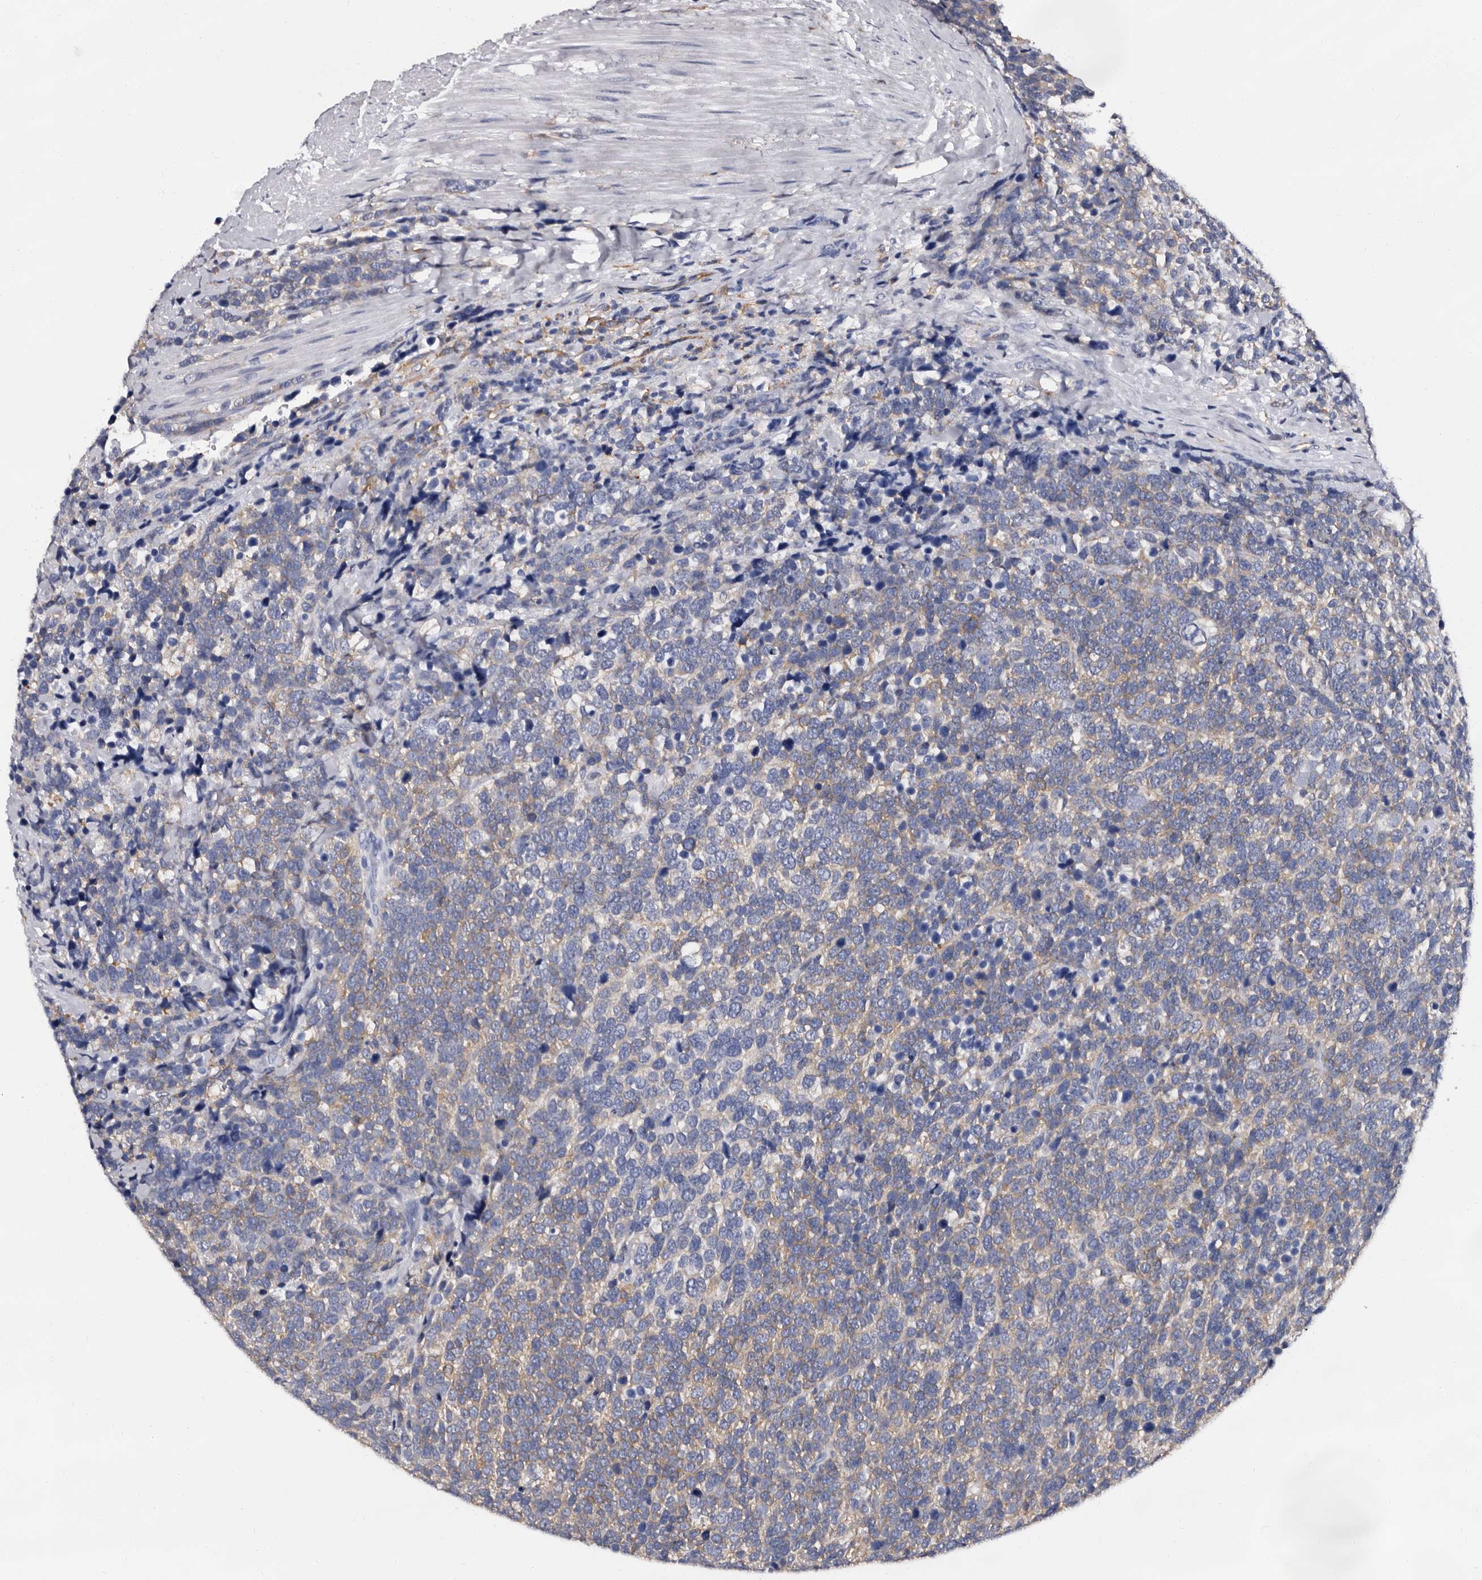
{"staining": {"intensity": "weak", "quantity": ">75%", "location": "cytoplasmic/membranous"}, "tissue": "urothelial cancer", "cell_type": "Tumor cells", "image_type": "cancer", "snomed": [{"axis": "morphology", "description": "Urothelial carcinoma, High grade"}, {"axis": "topography", "description": "Urinary bladder"}], "caption": "Weak cytoplasmic/membranous expression for a protein is identified in about >75% of tumor cells of high-grade urothelial carcinoma using immunohistochemistry (IHC).", "gene": "EPB41L3", "patient": {"sex": "female", "age": 82}}